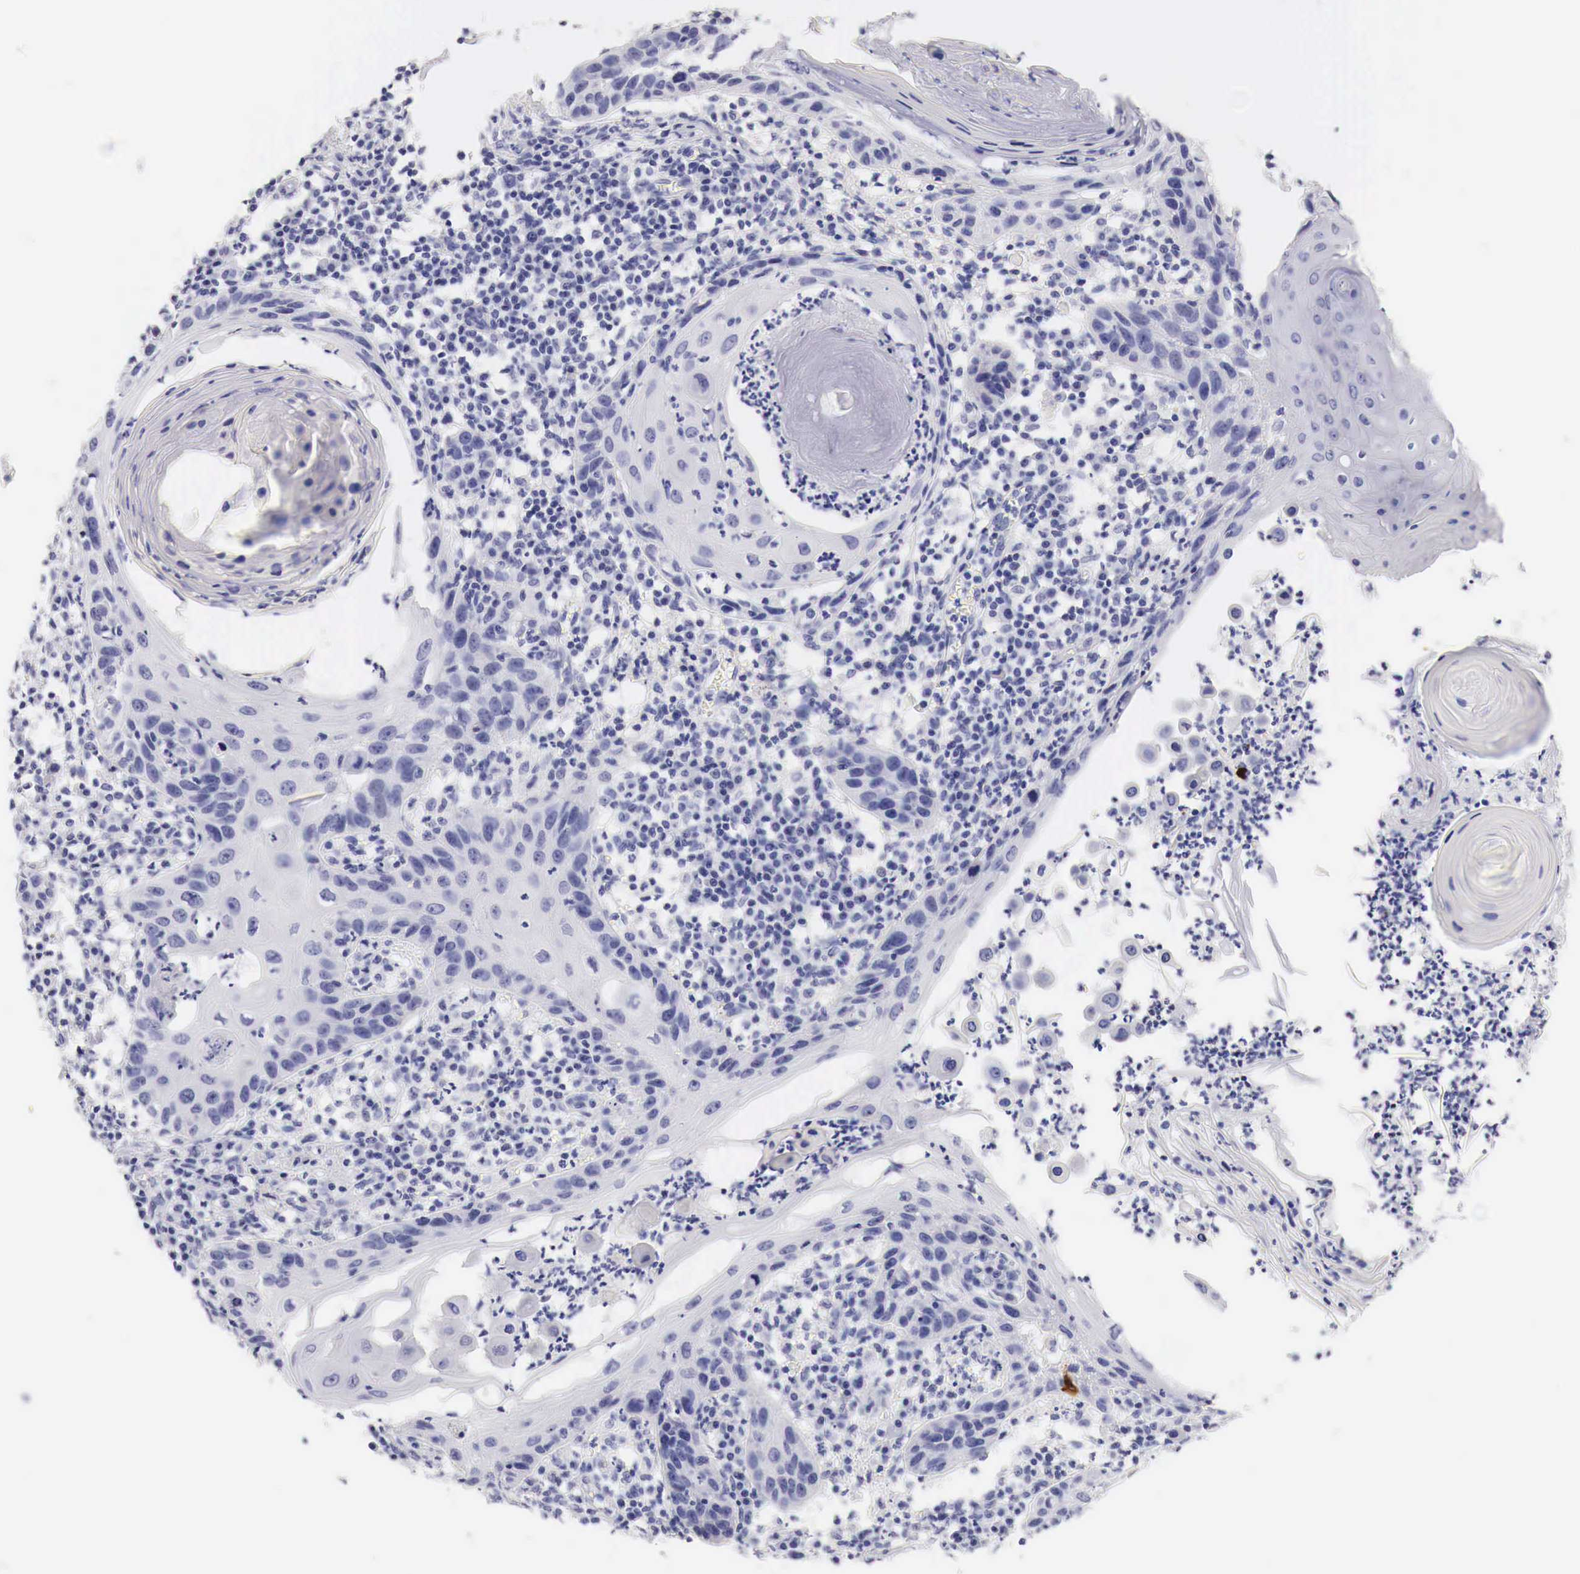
{"staining": {"intensity": "negative", "quantity": "none", "location": "none"}, "tissue": "skin cancer", "cell_type": "Tumor cells", "image_type": "cancer", "snomed": [{"axis": "morphology", "description": "Squamous cell carcinoma, NOS"}, {"axis": "topography", "description": "Skin"}], "caption": "IHC of human skin cancer displays no positivity in tumor cells. (Brightfield microscopy of DAB IHC at high magnification).", "gene": "TYR", "patient": {"sex": "female", "age": 74}}